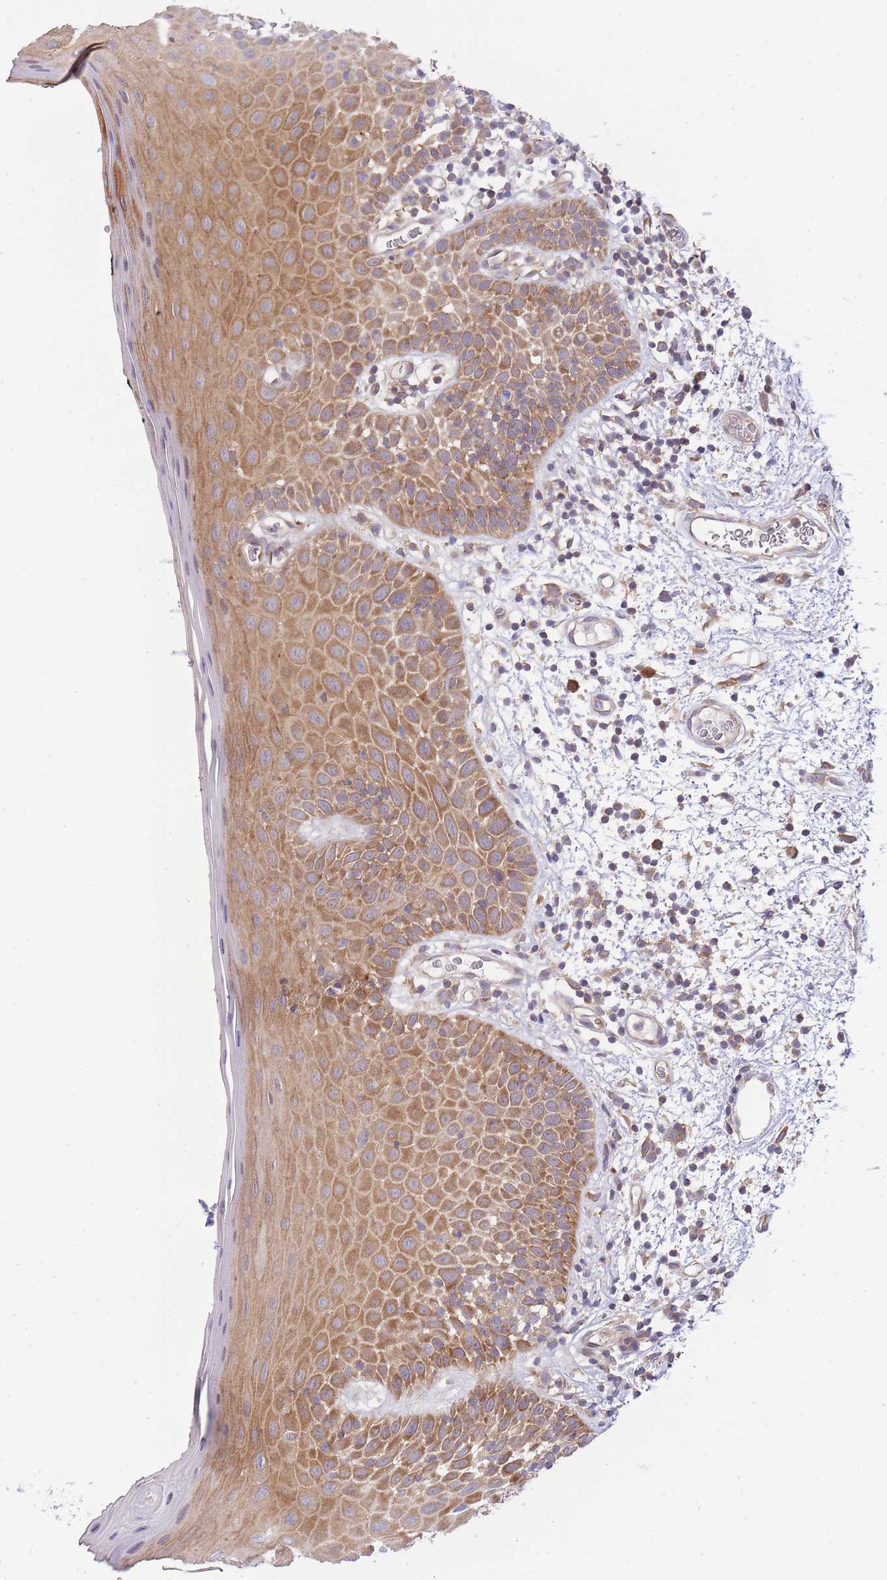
{"staining": {"intensity": "moderate", "quantity": ">75%", "location": "cytoplasmic/membranous"}, "tissue": "oral mucosa", "cell_type": "Squamous epithelial cells", "image_type": "normal", "snomed": [{"axis": "morphology", "description": "Normal tissue, NOS"}, {"axis": "morphology", "description": "Squamous cell carcinoma, NOS"}, {"axis": "topography", "description": "Oral tissue"}, {"axis": "topography", "description": "Tounge, NOS"}, {"axis": "topography", "description": "Head-Neck"}], "caption": "Protein staining exhibits moderate cytoplasmic/membranous positivity in about >75% of squamous epithelial cells in normal oral mucosa.", "gene": "EIF2B2", "patient": {"sex": "male", "age": 76}}